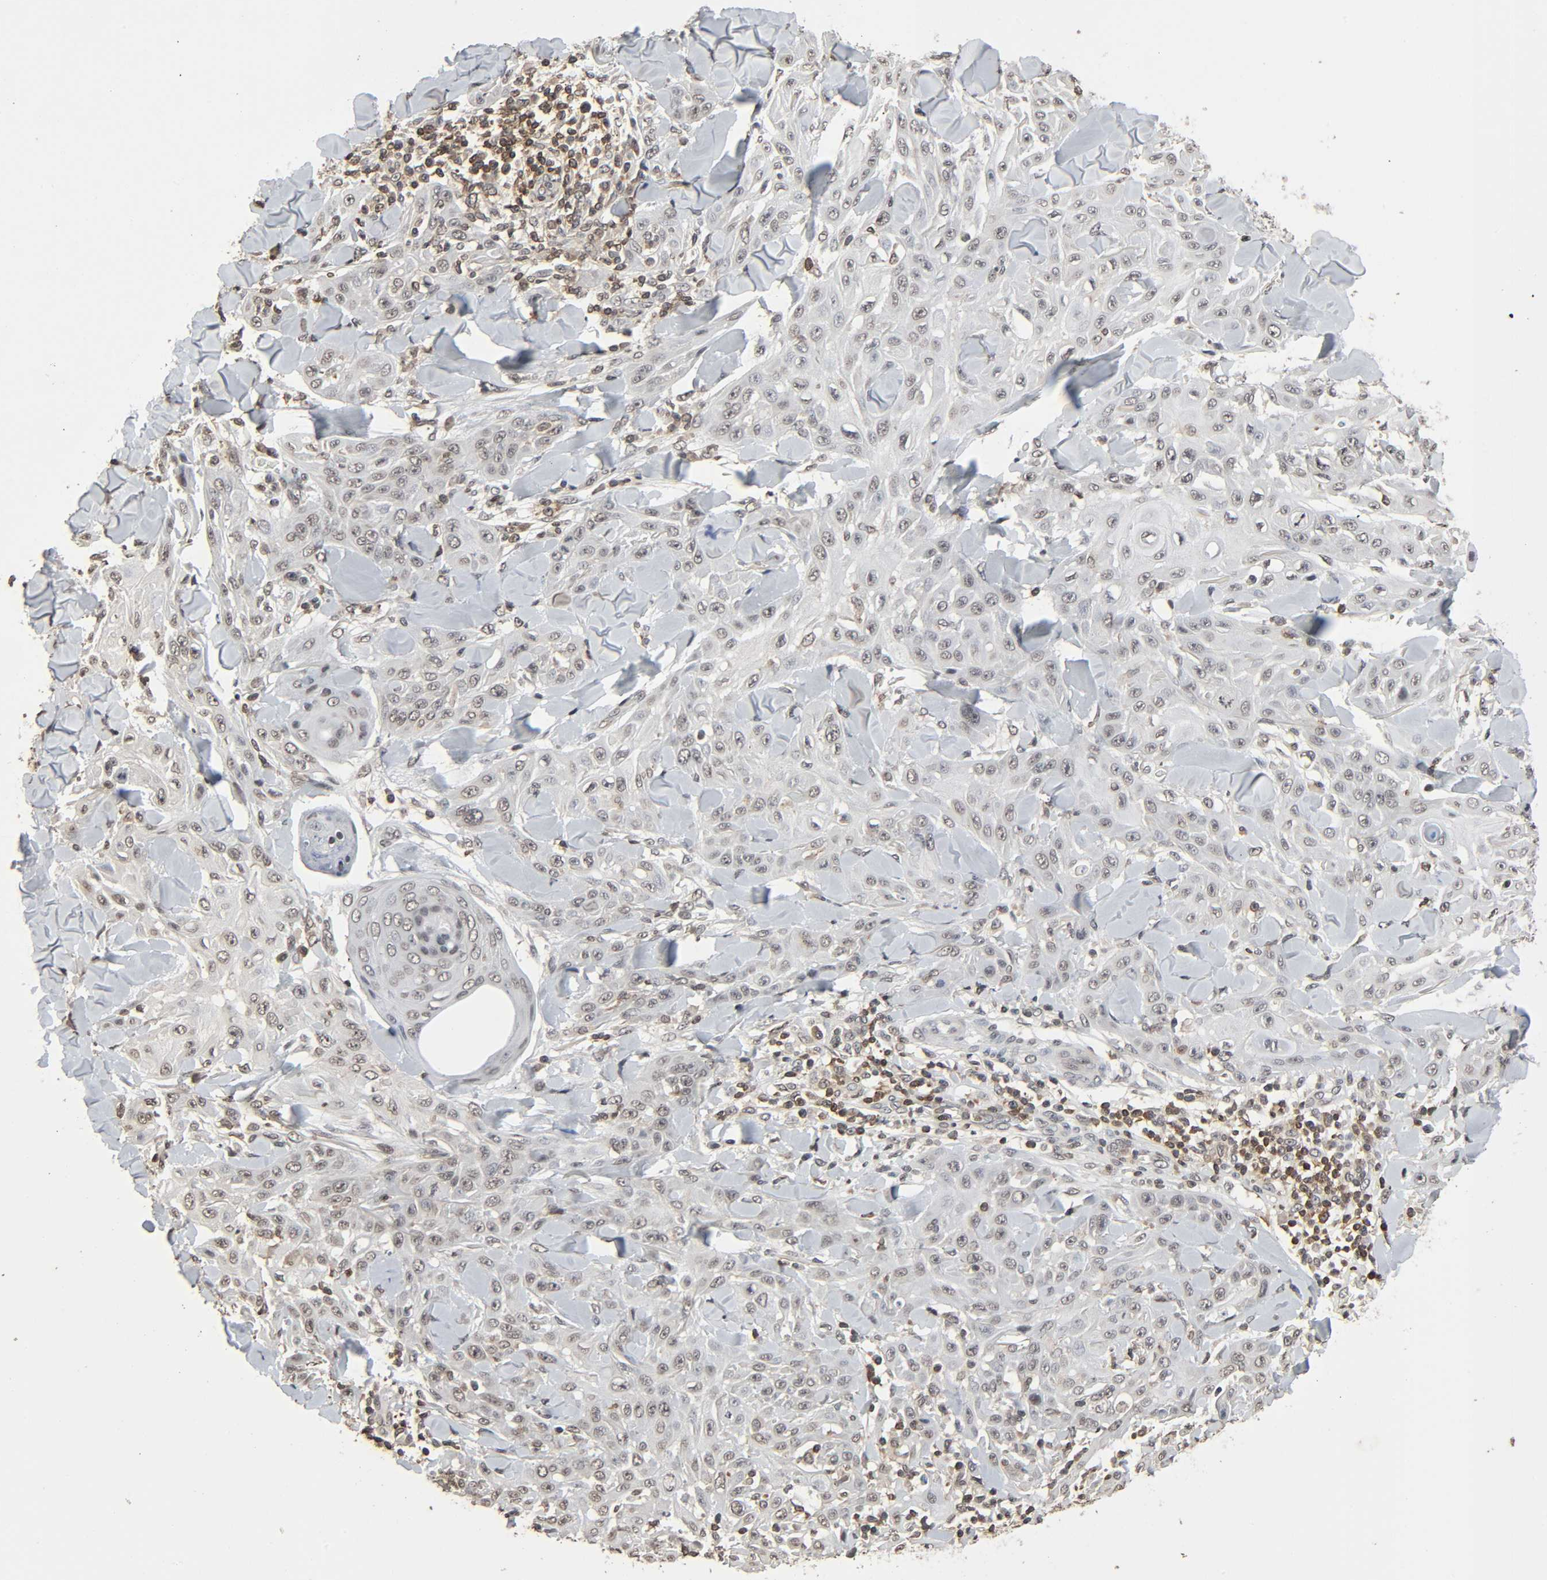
{"staining": {"intensity": "negative", "quantity": "none", "location": "none"}, "tissue": "skin cancer", "cell_type": "Tumor cells", "image_type": "cancer", "snomed": [{"axis": "morphology", "description": "Squamous cell carcinoma, NOS"}, {"axis": "topography", "description": "Skin"}], "caption": "This image is of squamous cell carcinoma (skin) stained with immunohistochemistry to label a protein in brown with the nuclei are counter-stained blue. There is no staining in tumor cells.", "gene": "STK4", "patient": {"sex": "male", "age": 24}}